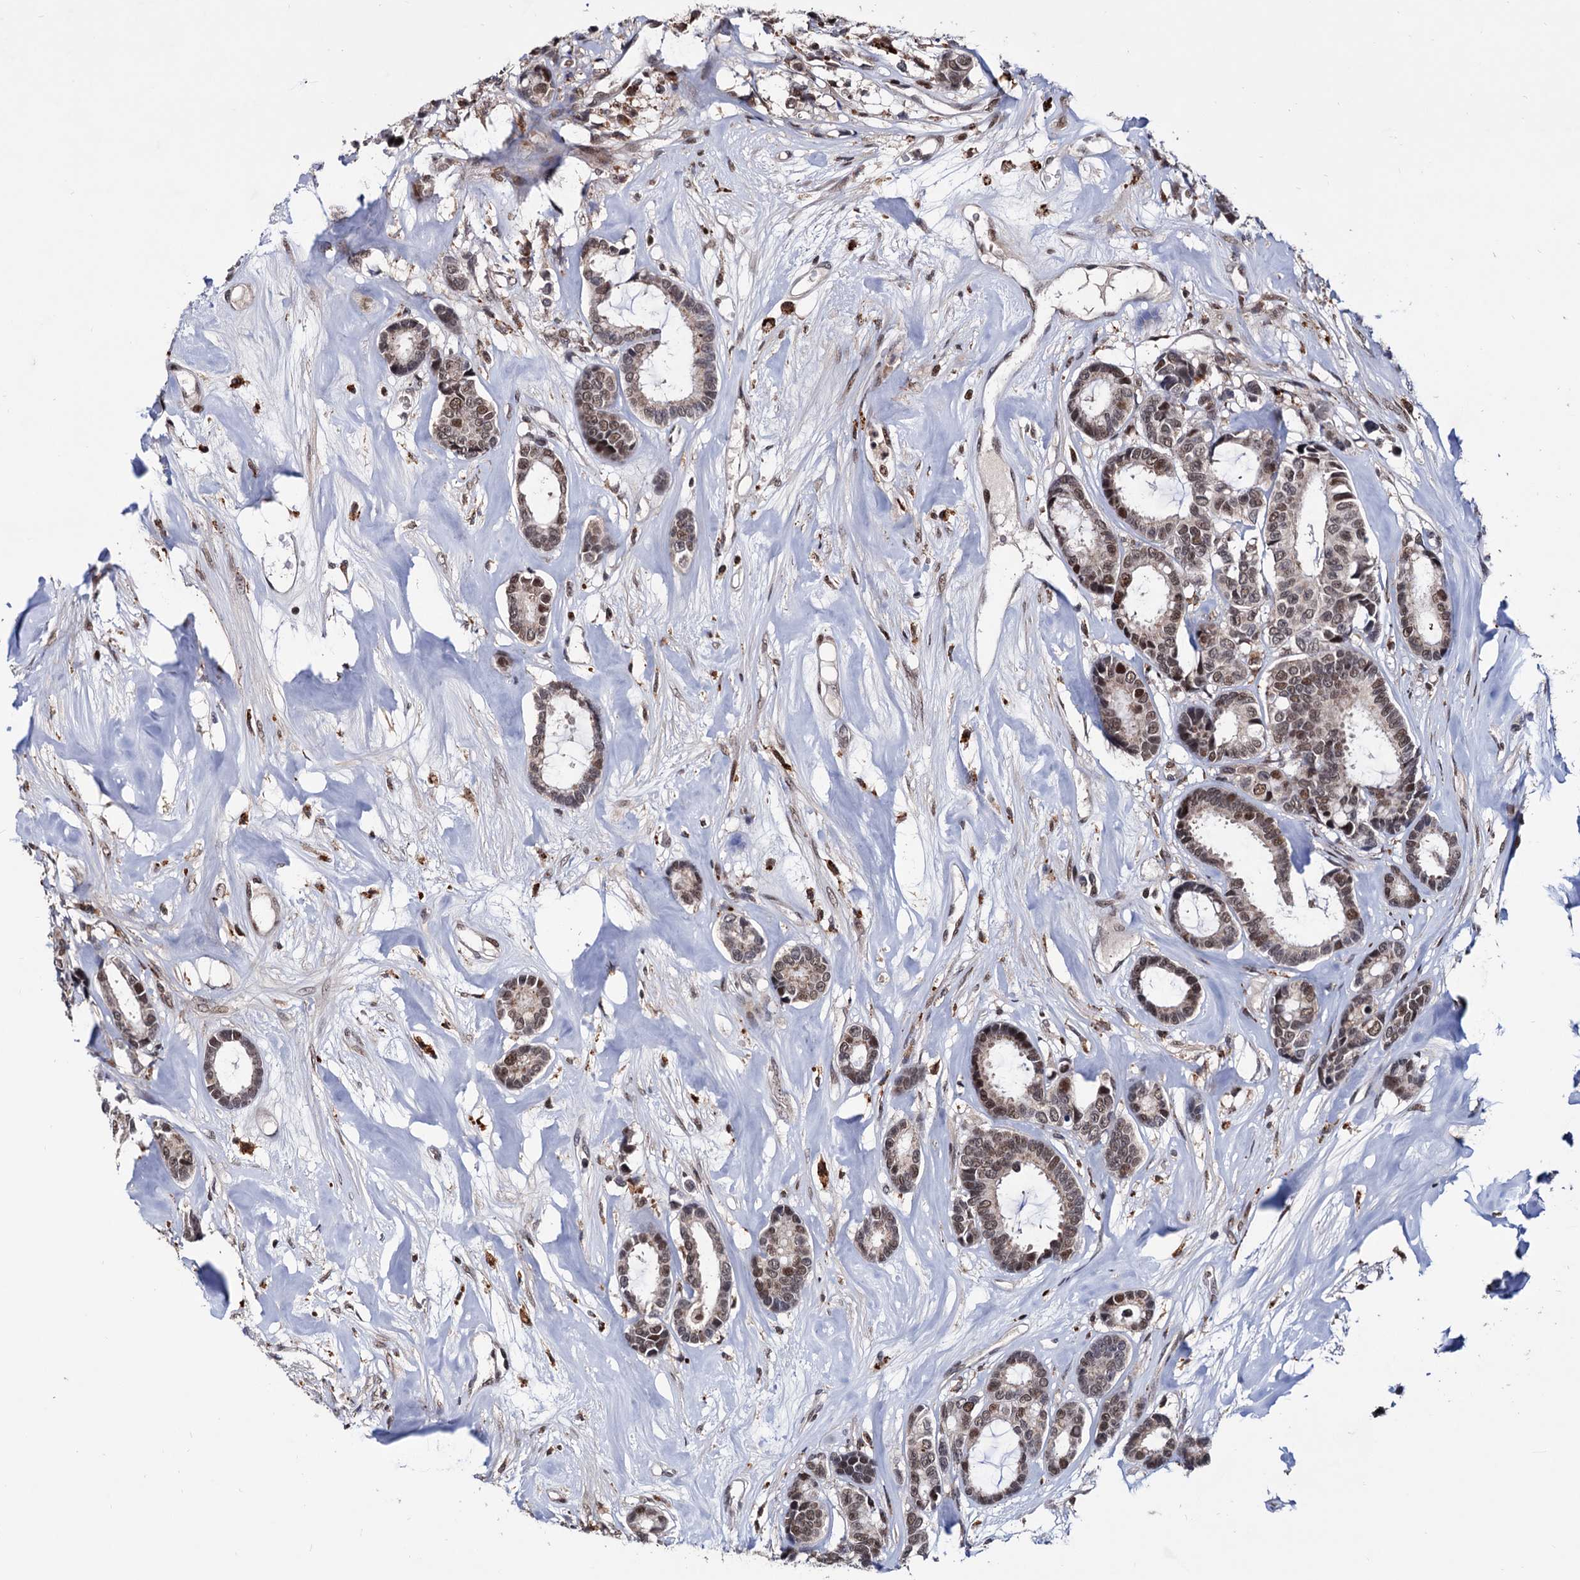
{"staining": {"intensity": "moderate", "quantity": ">75%", "location": "nuclear"}, "tissue": "breast cancer", "cell_type": "Tumor cells", "image_type": "cancer", "snomed": [{"axis": "morphology", "description": "Duct carcinoma"}, {"axis": "topography", "description": "Breast"}], "caption": "This micrograph shows immunohistochemistry staining of breast intraductal carcinoma, with medium moderate nuclear positivity in approximately >75% of tumor cells.", "gene": "RNASEH2B", "patient": {"sex": "female", "age": 87}}